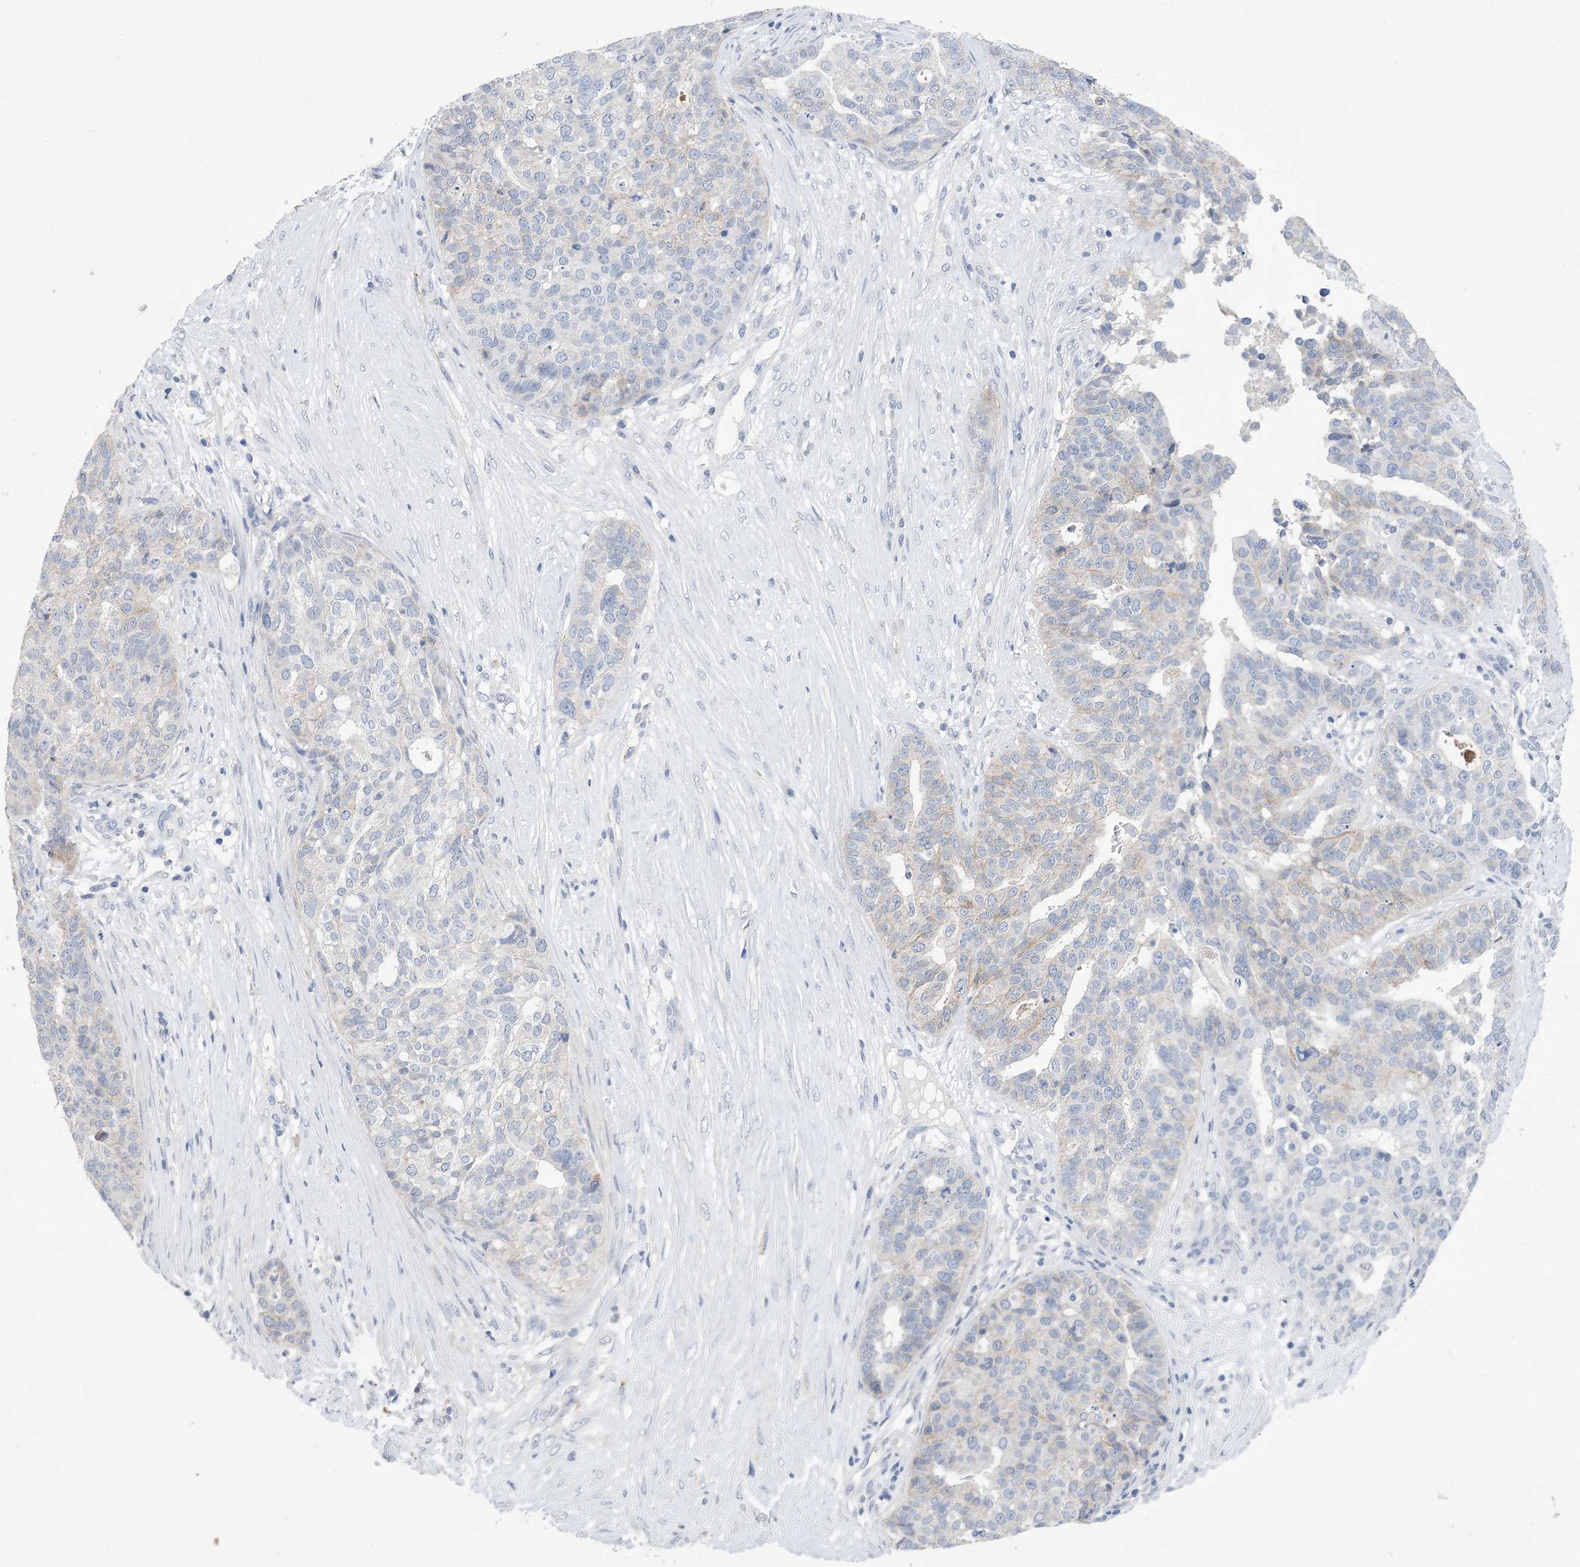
{"staining": {"intensity": "negative", "quantity": "none", "location": "none"}, "tissue": "ovarian cancer", "cell_type": "Tumor cells", "image_type": "cancer", "snomed": [{"axis": "morphology", "description": "Cystadenocarcinoma, serous, NOS"}, {"axis": "topography", "description": "Ovary"}], "caption": "This is an immunohistochemistry (IHC) image of human ovarian cancer (serous cystadenocarcinoma). There is no expression in tumor cells.", "gene": "DSC3", "patient": {"sex": "female", "age": 59}}